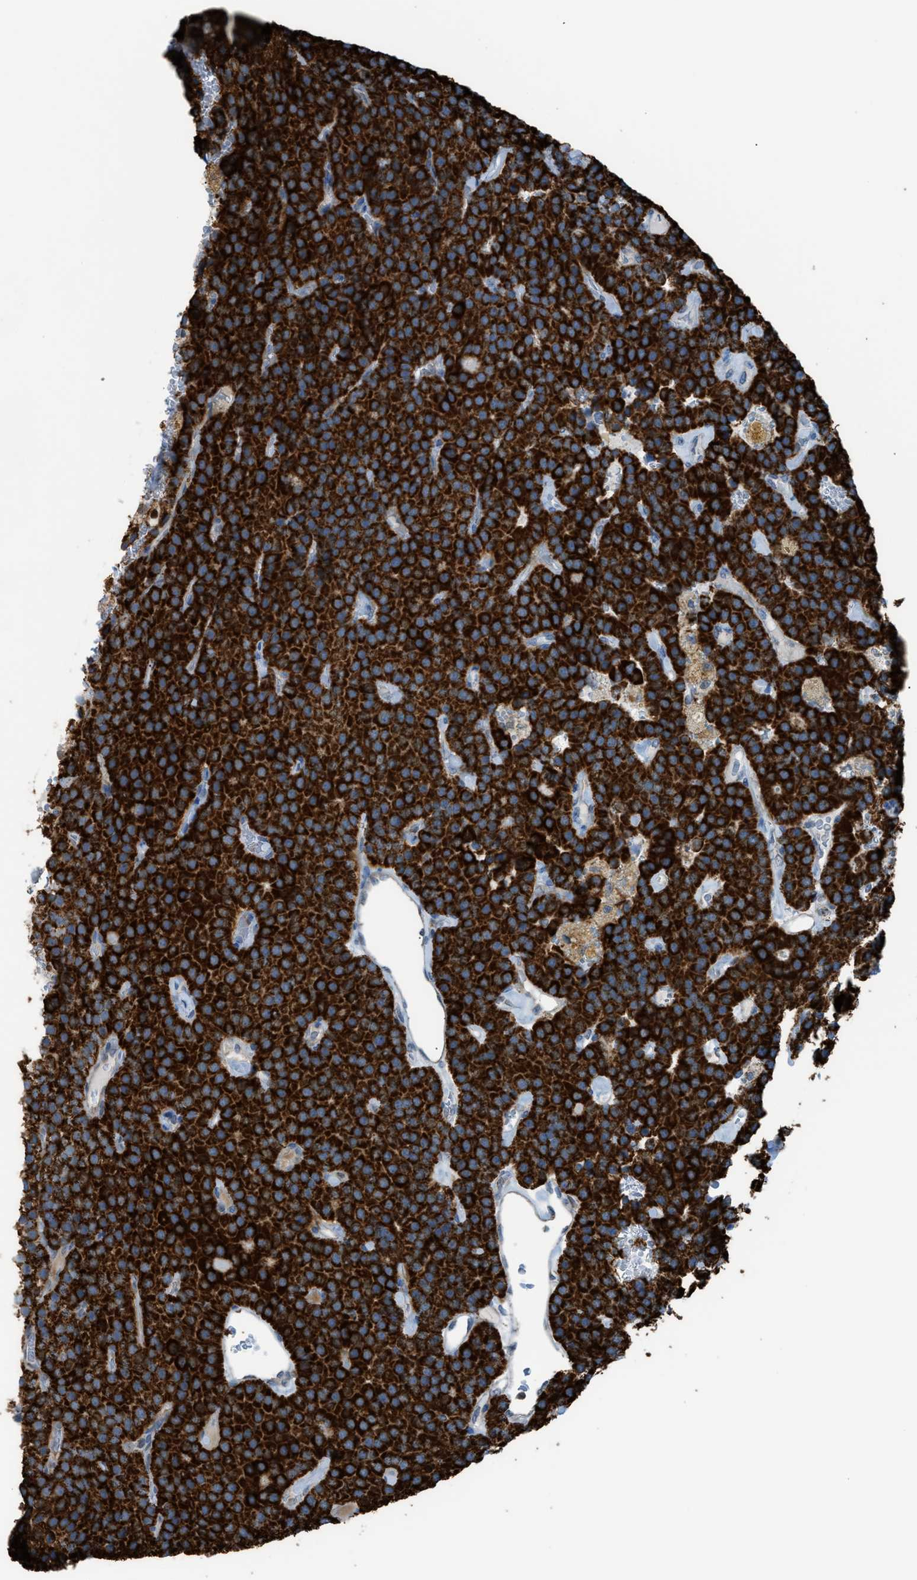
{"staining": {"intensity": "strong", "quantity": ">75%", "location": "cytoplasmic/membranous"}, "tissue": "parathyroid gland", "cell_type": "Glandular cells", "image_type": "normal", "snomed": [{"axis": "morphology", "description": "Normal tissue, NOS"}, {"axis": "morphology", "description": "Adenoma, NOS"}, {"axis": "topography", "description": "Parathyroid gland"}], "caption": "Immunohistochemical staining of normal human parathyroid gland shows high levels of strong cytoplasmic/membranous expression in approximately >75% of glandular cells.", "gene": "SRM", "patient": {"sex": "female", "age": 86}}